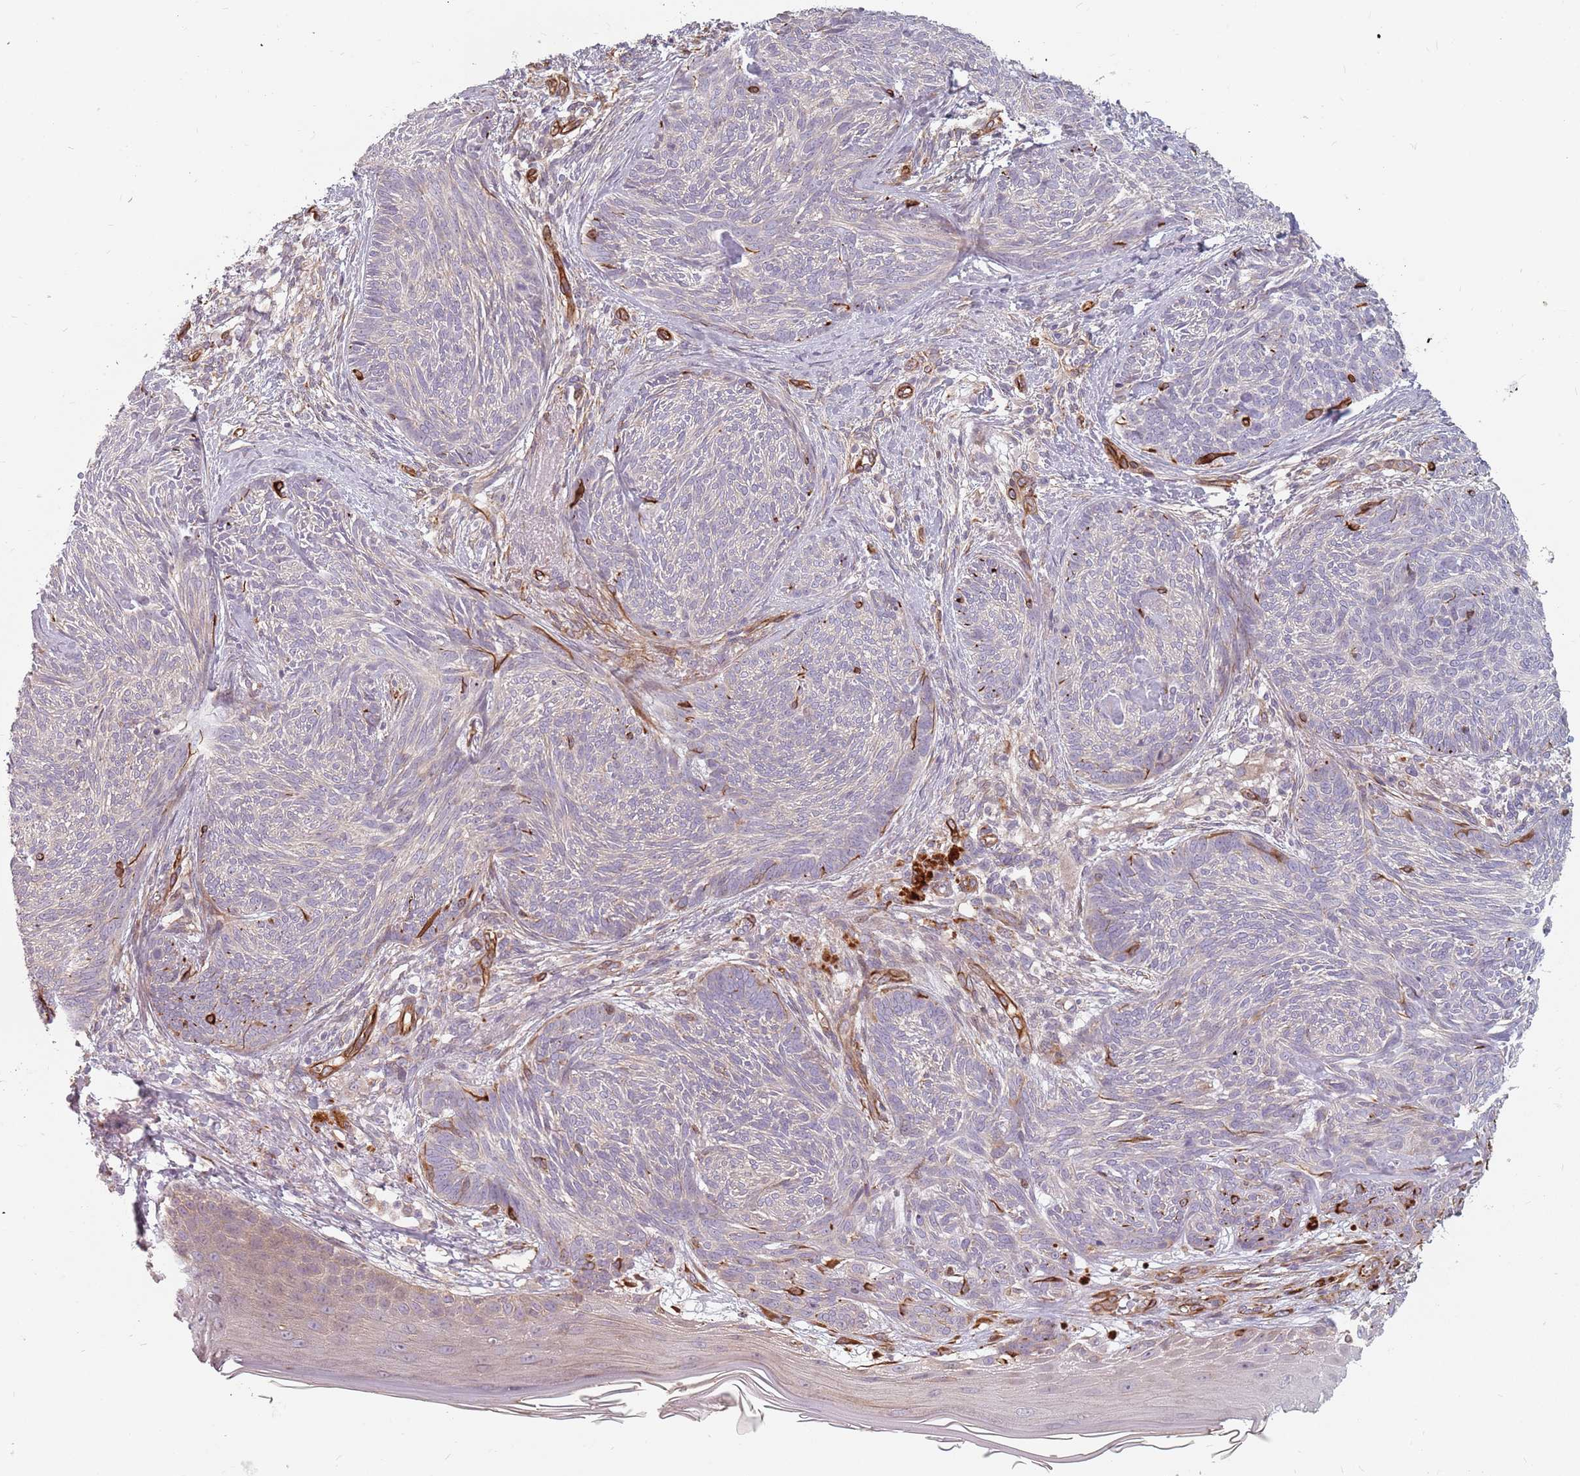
{"staining": {"intensity": "negative", "quantity": "none", "location": "none"}, "tissue": "skin cancer", "cell_type": "Tumor cells", "image_type": "cancer", "snomed": [{"axis": "morphology", "description": "Basal cell carcinoma"}, {"axis": "topography", "description": "Skin"}], "caption": "DAB immunohistochemical staining of skin basal cell carcinoma exhibits no significant expression in tumor cells.", "gene": "GAS2L3", "patient": {"sex": "male", "age": 73}}